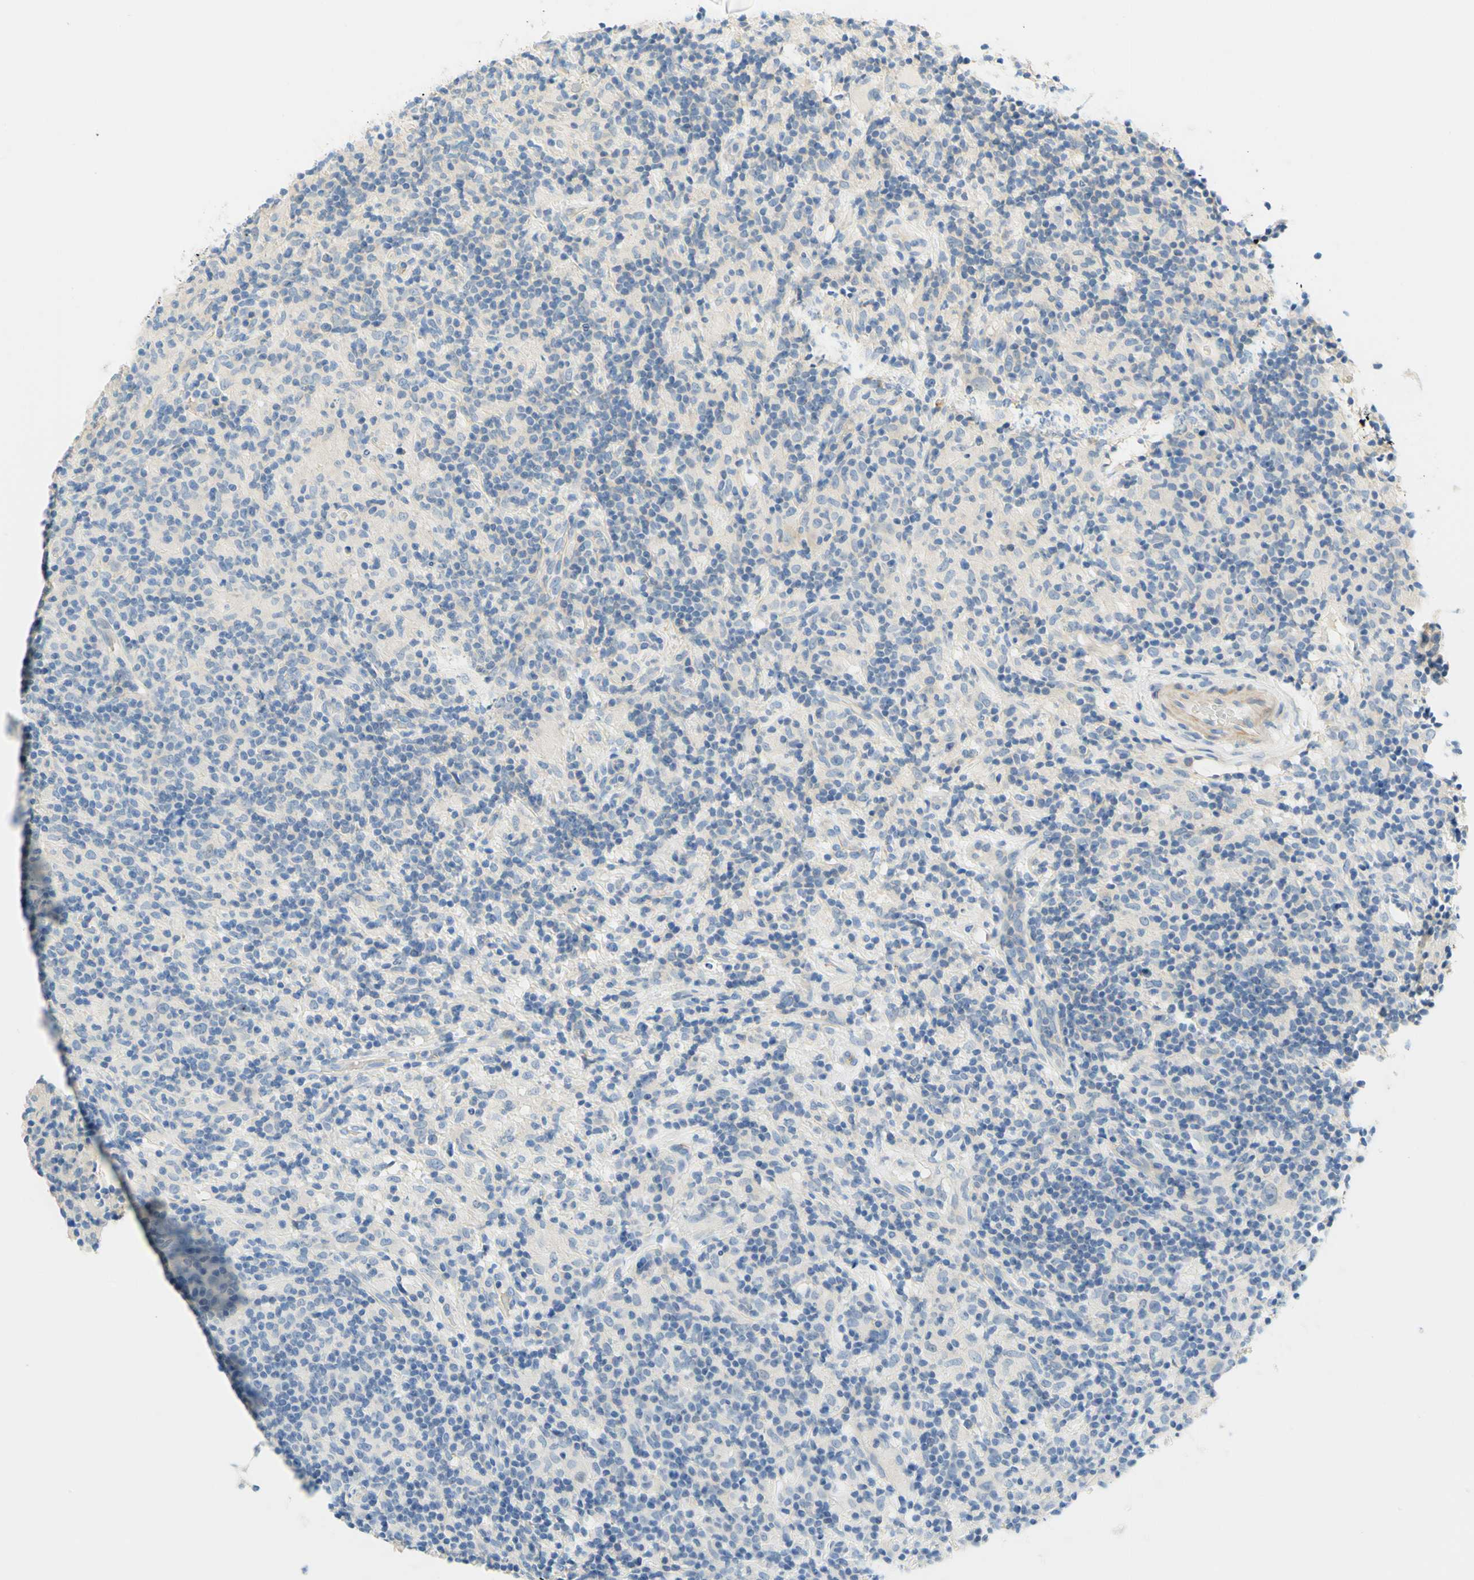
{"staining": {"intensity": "negative", "quantity": "none", "location": "none"}, "tissue": "lymphoma", "cell_type": "Tumor cells", "image_type": "cancer", "snomed": [{"axis": "morphology", "description": "Hodgkin's disease, NOS"}, {"axis": "topography", "description": "Lymph node"}], "caption": "The photomicrograph exhibits no staining of tumor cells in Hodgkin's disease. The staining is performed using DAB brown chromogen with nuclei counter-stained in using hematoxylin.", "gene": "ENTREP2", "patient": {"sex": "male", "age": 70}}